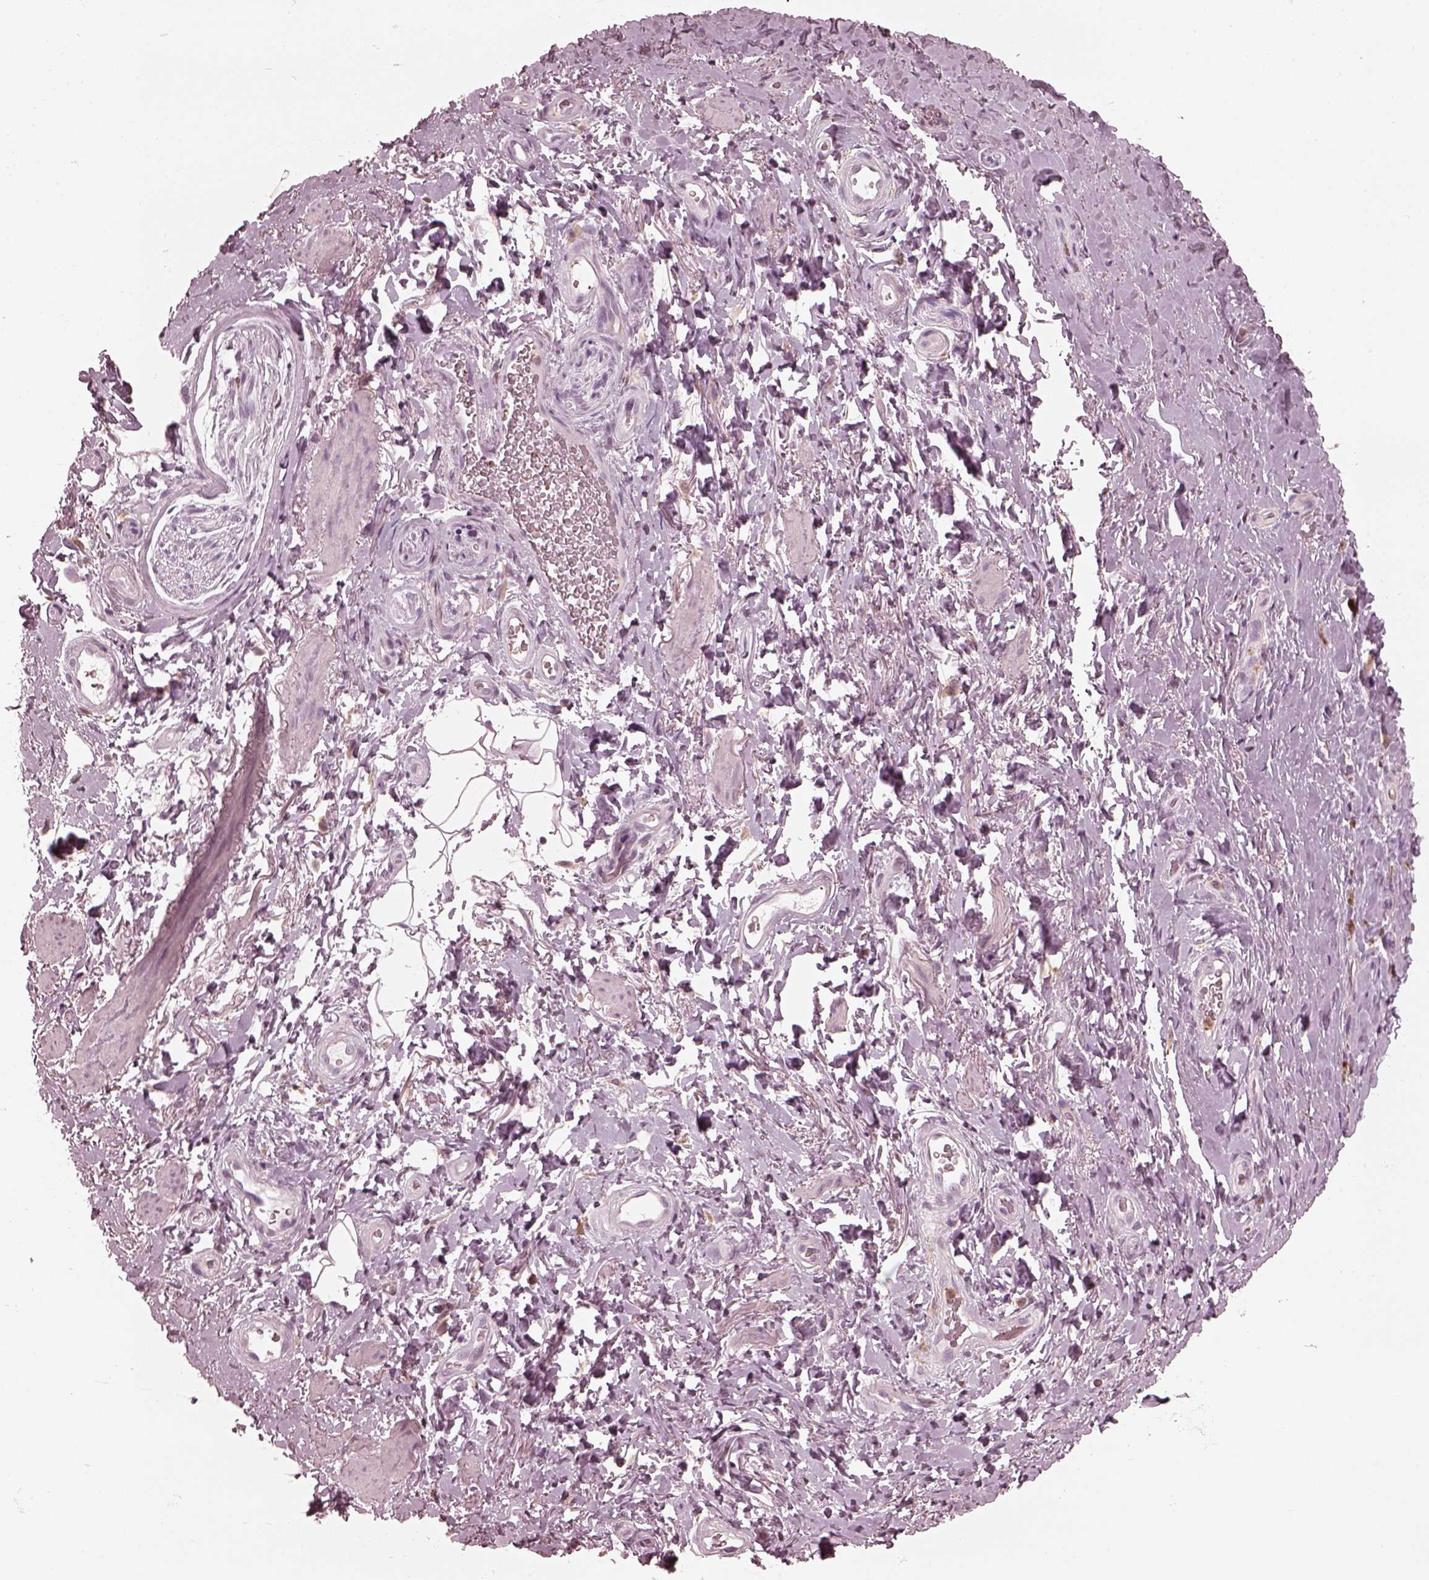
{"staining": {"intensity": "negative", "quantity": "none", "location": "none"}, "tissue": "adipose tissue", "cell_type": "Adipocytes", "image_type": "normal", "snomed": [{"axis": "morphology", "description": "Normal tissue, NOS"}, {"axis": "topography", "description": "Anal"}, {"axis": "topography", "description": "Peripheral nerve tissue"}], "caption": "This is a image of immunohistochemistry staining of benign adipose tissue, which shows no staining in adipocytes. The staining is performed using DAB brown chromogen with nuclei counter-stained in using hematoxylin.", "gene": "PSTPIP2", "patient": {"sex": "male", "age": 53}}